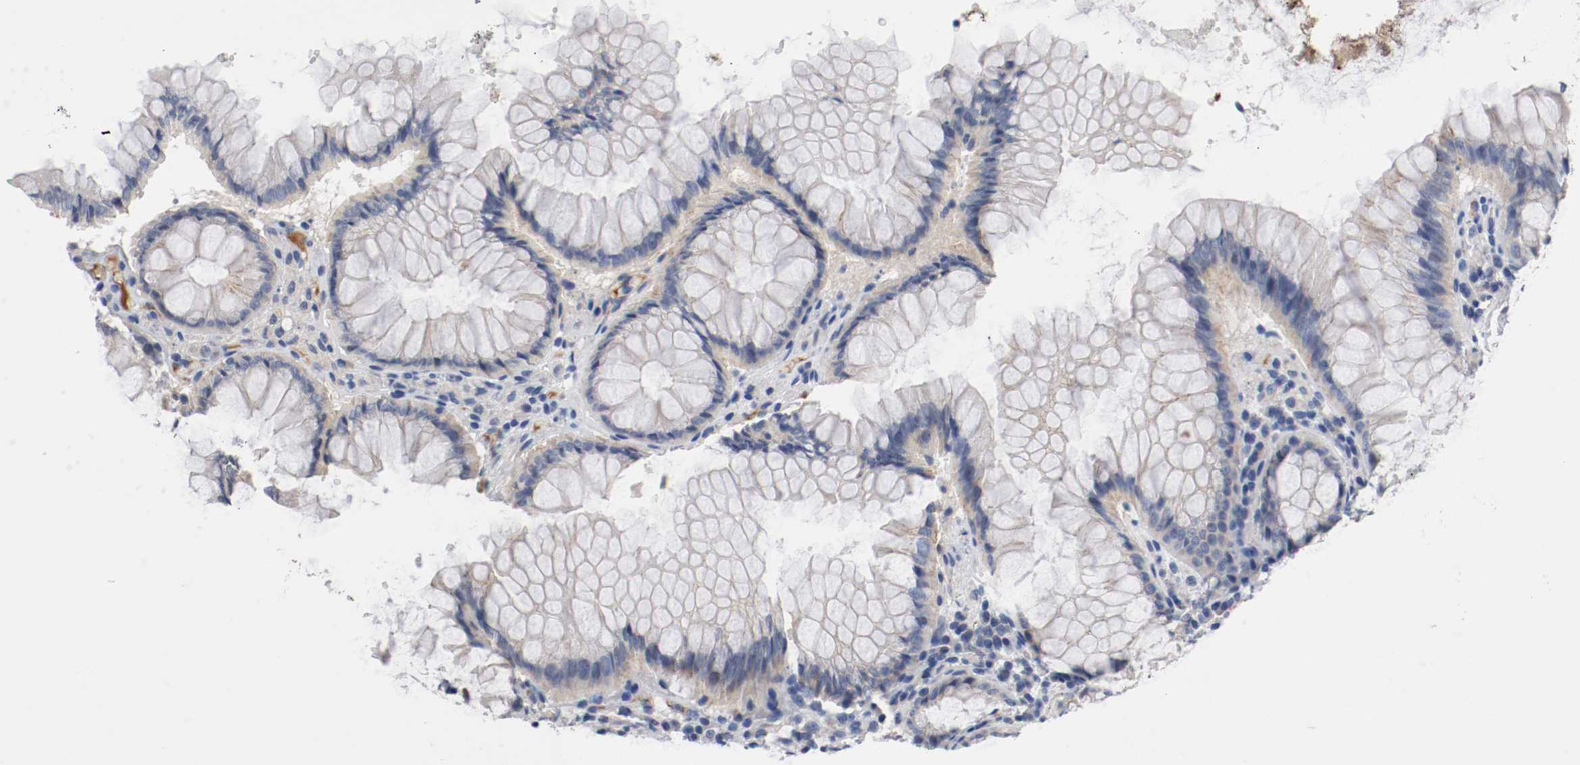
{"staining": {"intensity": "negative", "quantity": "none", "location": "none"}, "tissue": "colon", "cell_type": "Endothelial cells", "image_type": "normal", "snomed": [{"axis": "morphology", "description": "Normal tissue, NOS"}, {"axis": "topography", "description": "Colon"}], "caption": "High power microscopy photomicrograph of an immunohistochemistry image of unremarkable colon, revealing no significant staining in endothelial cells.", "gene": "TNC", "patient": {"sex": "female", "age": 46}}